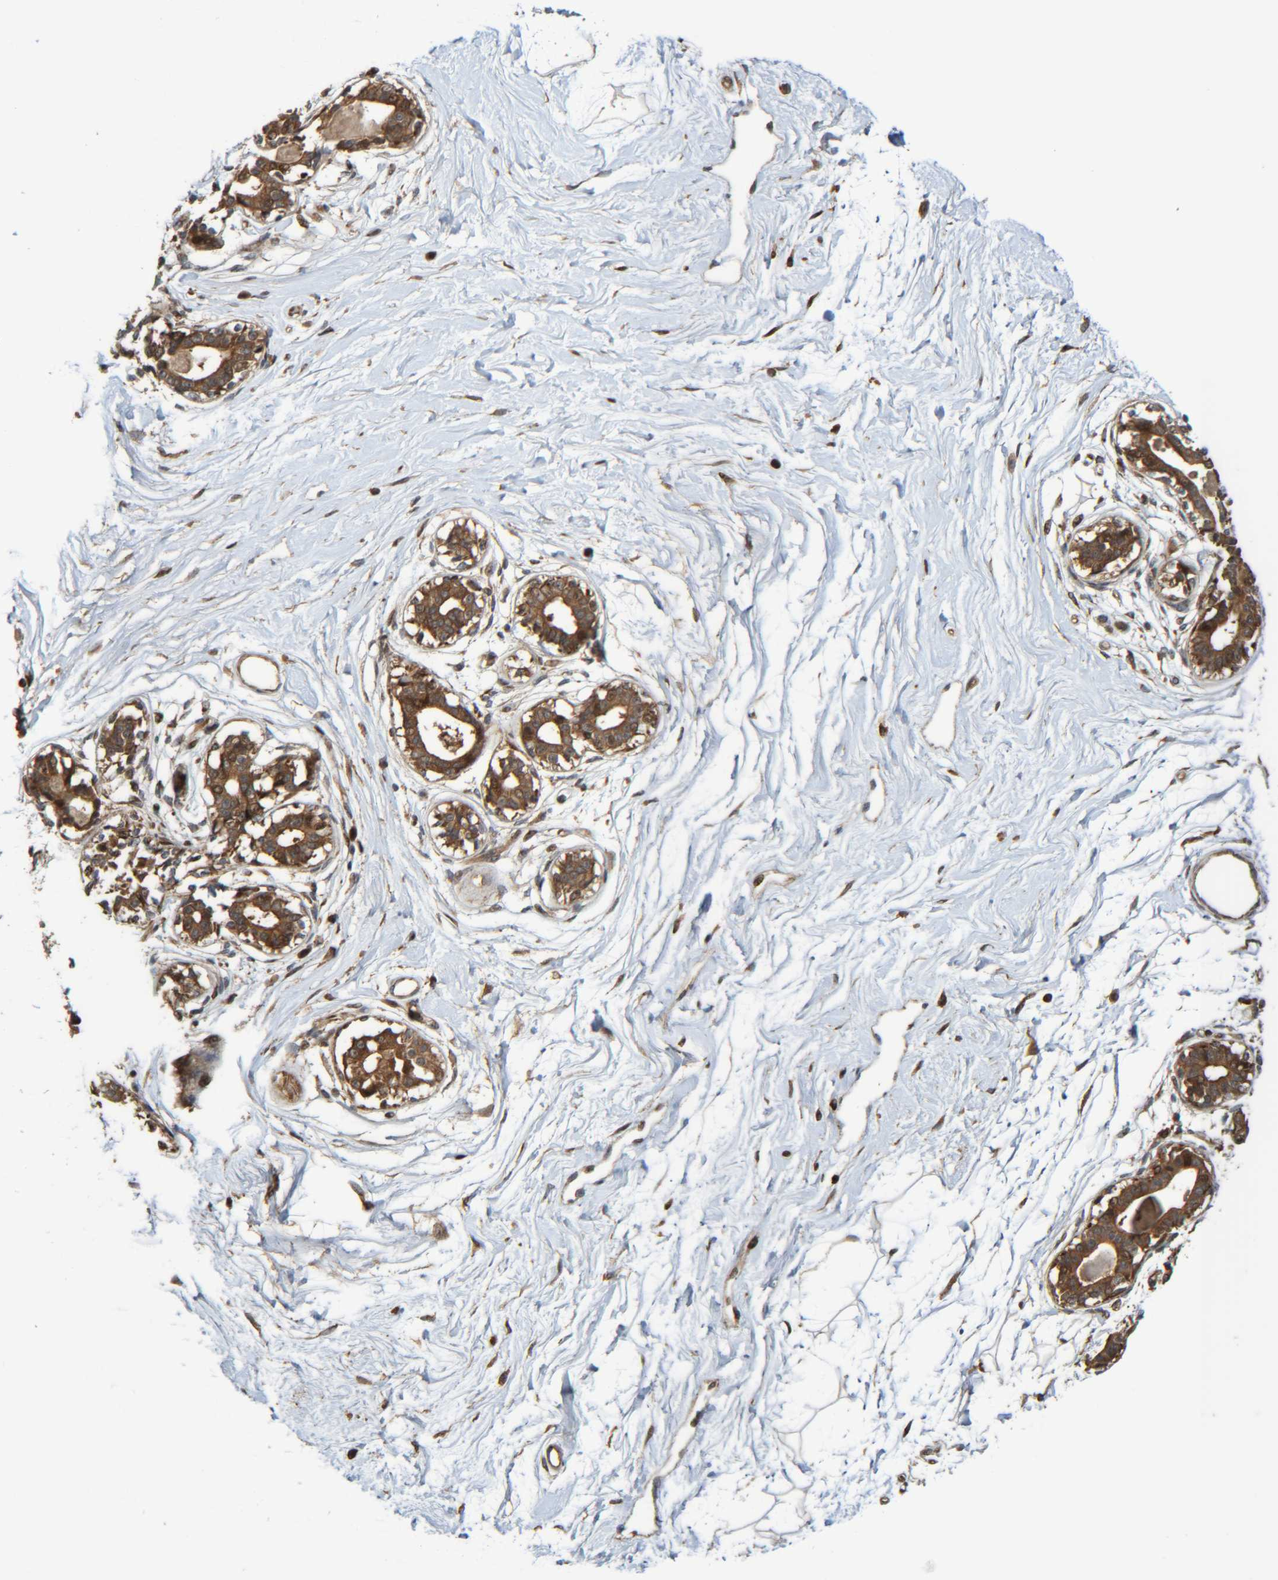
{"staining": {"intensity": "moderate", "quantity": "<25%", "location": "cytoplasmic/membranous"}, "tissue": "breast", "cell_type": "Adipocytes", "image_type": "normal", "snomed": [{"axis": "morphology", "description": "Normal tissue, NOS"}, {"axis": "topography", "description": "Breast"}], "caption": "Immunohistochemical staining of normal human breast exhibits low levels of moderate cytoplasmic/membranous expression in about <25% of adipocytes.", "gene": "CCDC57", "patient": {"sex": "female", "age": 45}}